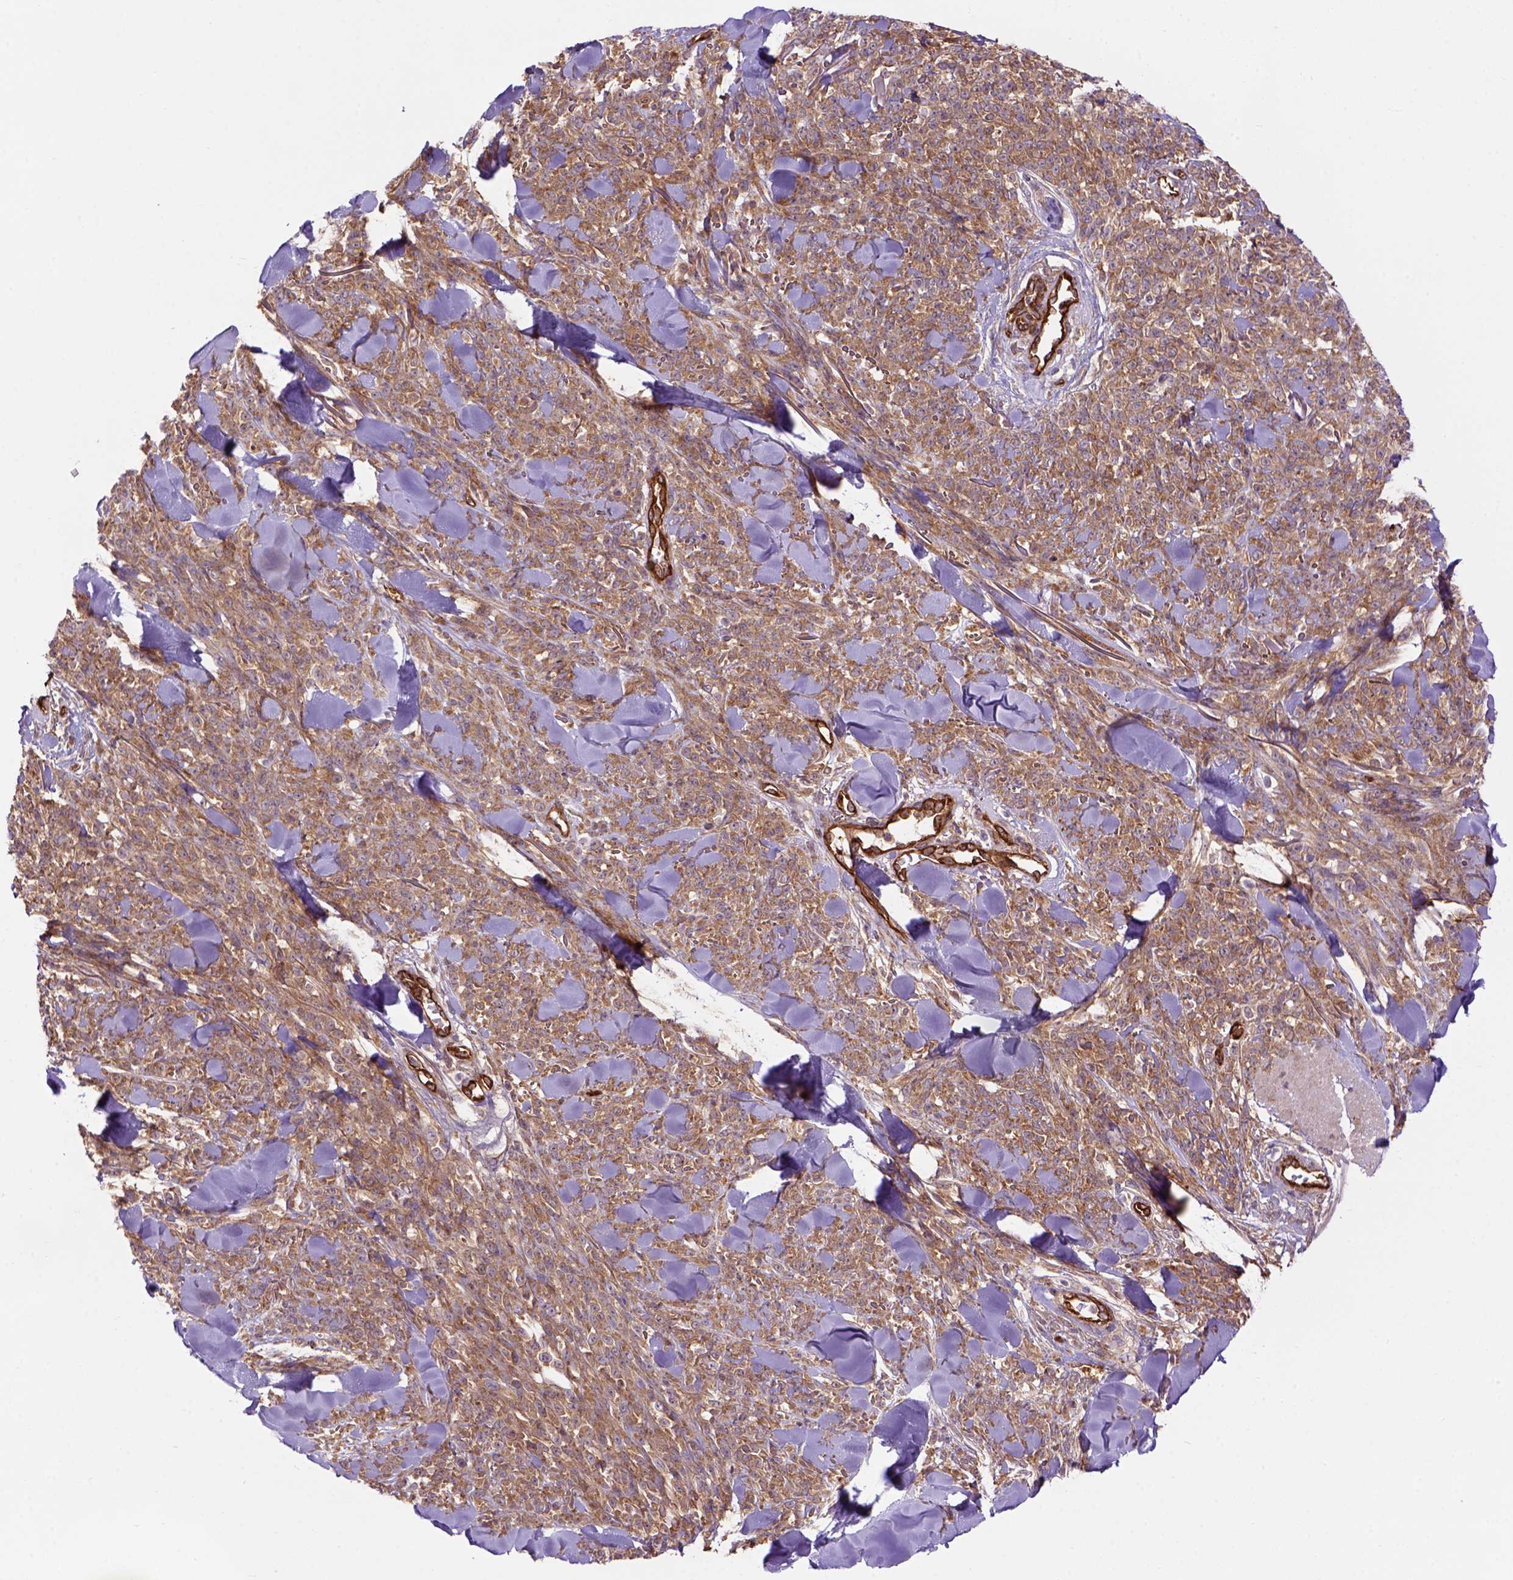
{"staining": {"intensity": "moderate", "quantity": ">75%", "location": "cytoplasmic/membranous"}, "tissue": "melanoma", "cell_type": "Tumor cells", "image_type": "cancer", "snomed": [{"axis": "morphology", "description": "Malignant melanoma, NOS"}, {"axis": "topography", "description": "Skin"}, {"axis": "topography", "description": "Skin of trunk"}], "caption": "High-magnification brightfield microscopy of malignant melanoma stained with DAB (3,3'-diaminobenzidine) (brown) and counterstained with hematoxylin (blue). tumor cells exhibit moderate cytoplasmic/membranous positivity is identified in approximately>75% of cells. Immunohistochemistry stains the protein of interest in brown and the nuclei are stained blue.", "gene": "CASKIN2", "patient": {"sex": "male", "age": 74}}